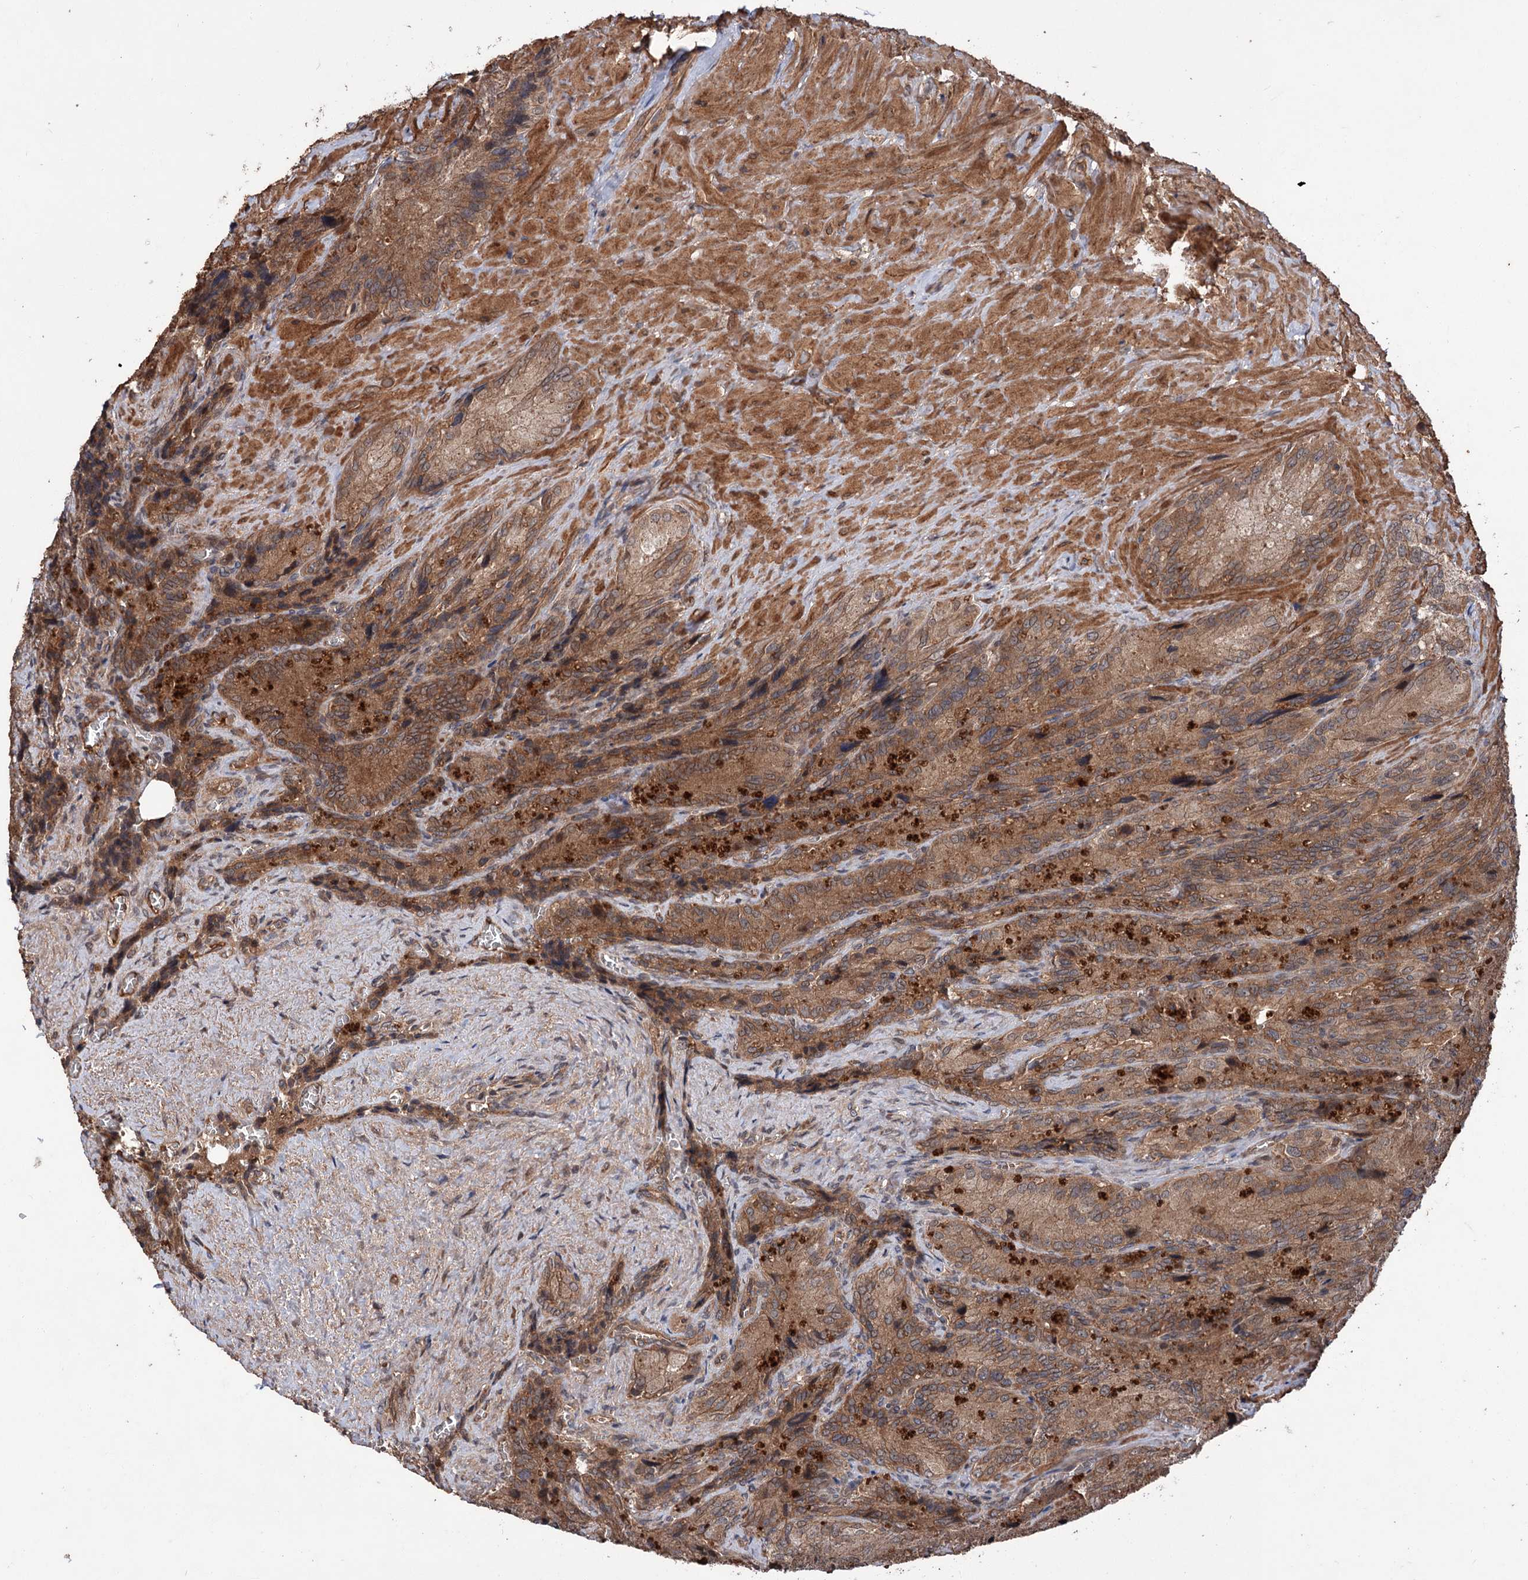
{"staining": {"intensity": "moderate", "quantity": ">75%", "location": "cytoplasmic/membranous"}, "tissue": "seminal vesicle", "cell_type": "Glandular cells", "image_type": "normal", "snomed": [{"axis": "morphology", "description": "Normal tissue, NOS"}, {"axis": "topography", "description": "Seminal veicle"}], "caption": "The micrograph shows a brown stain indicating the presence of a protein in the cytoplasmic/membranous of glandular cells in seminal vesicle.", "gene": "ADK", "patient": {"sex": "male", "age": 62}}